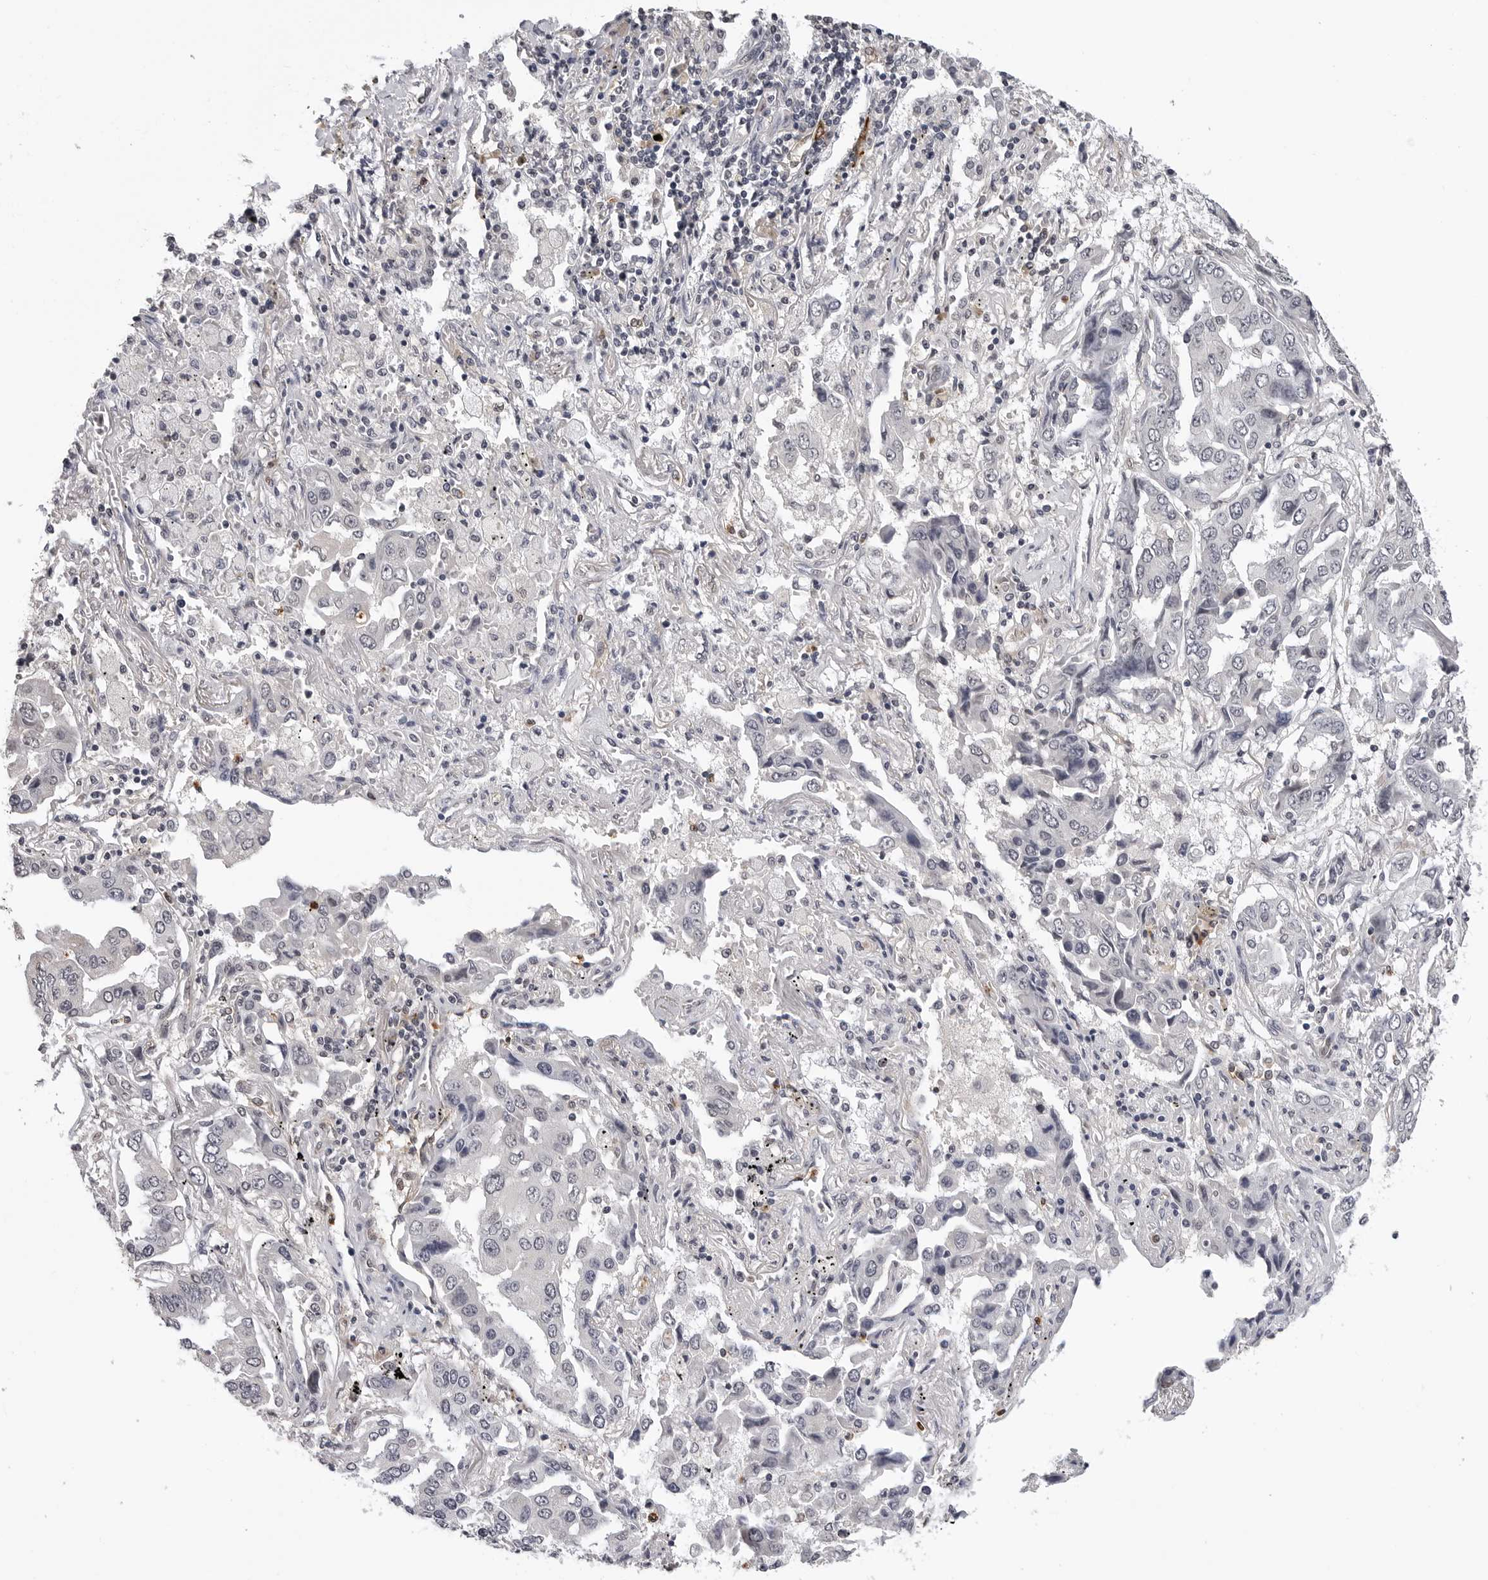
{"staining": {"intensity": "negative", "quantity": "none", "location": "none"}, "tissue": "lung cancer", "cell_type": "Tumor cells", "image_type": "cancer", "snomed": [{"axis": "morphology", "description": "Adenocarcinoma, NOS"}, {"axis": "topography", "description": "Lung"}], "caption": "DAB (3,3'-diaminobenzidine) immunohistochemical staining of adenocarcinoma (lung) demonstrates no significant staining in tumor cells. (DAB IHC, high magnification).", "gene": "TRMT13", "patient": {"sex": "female", "age": 65}}